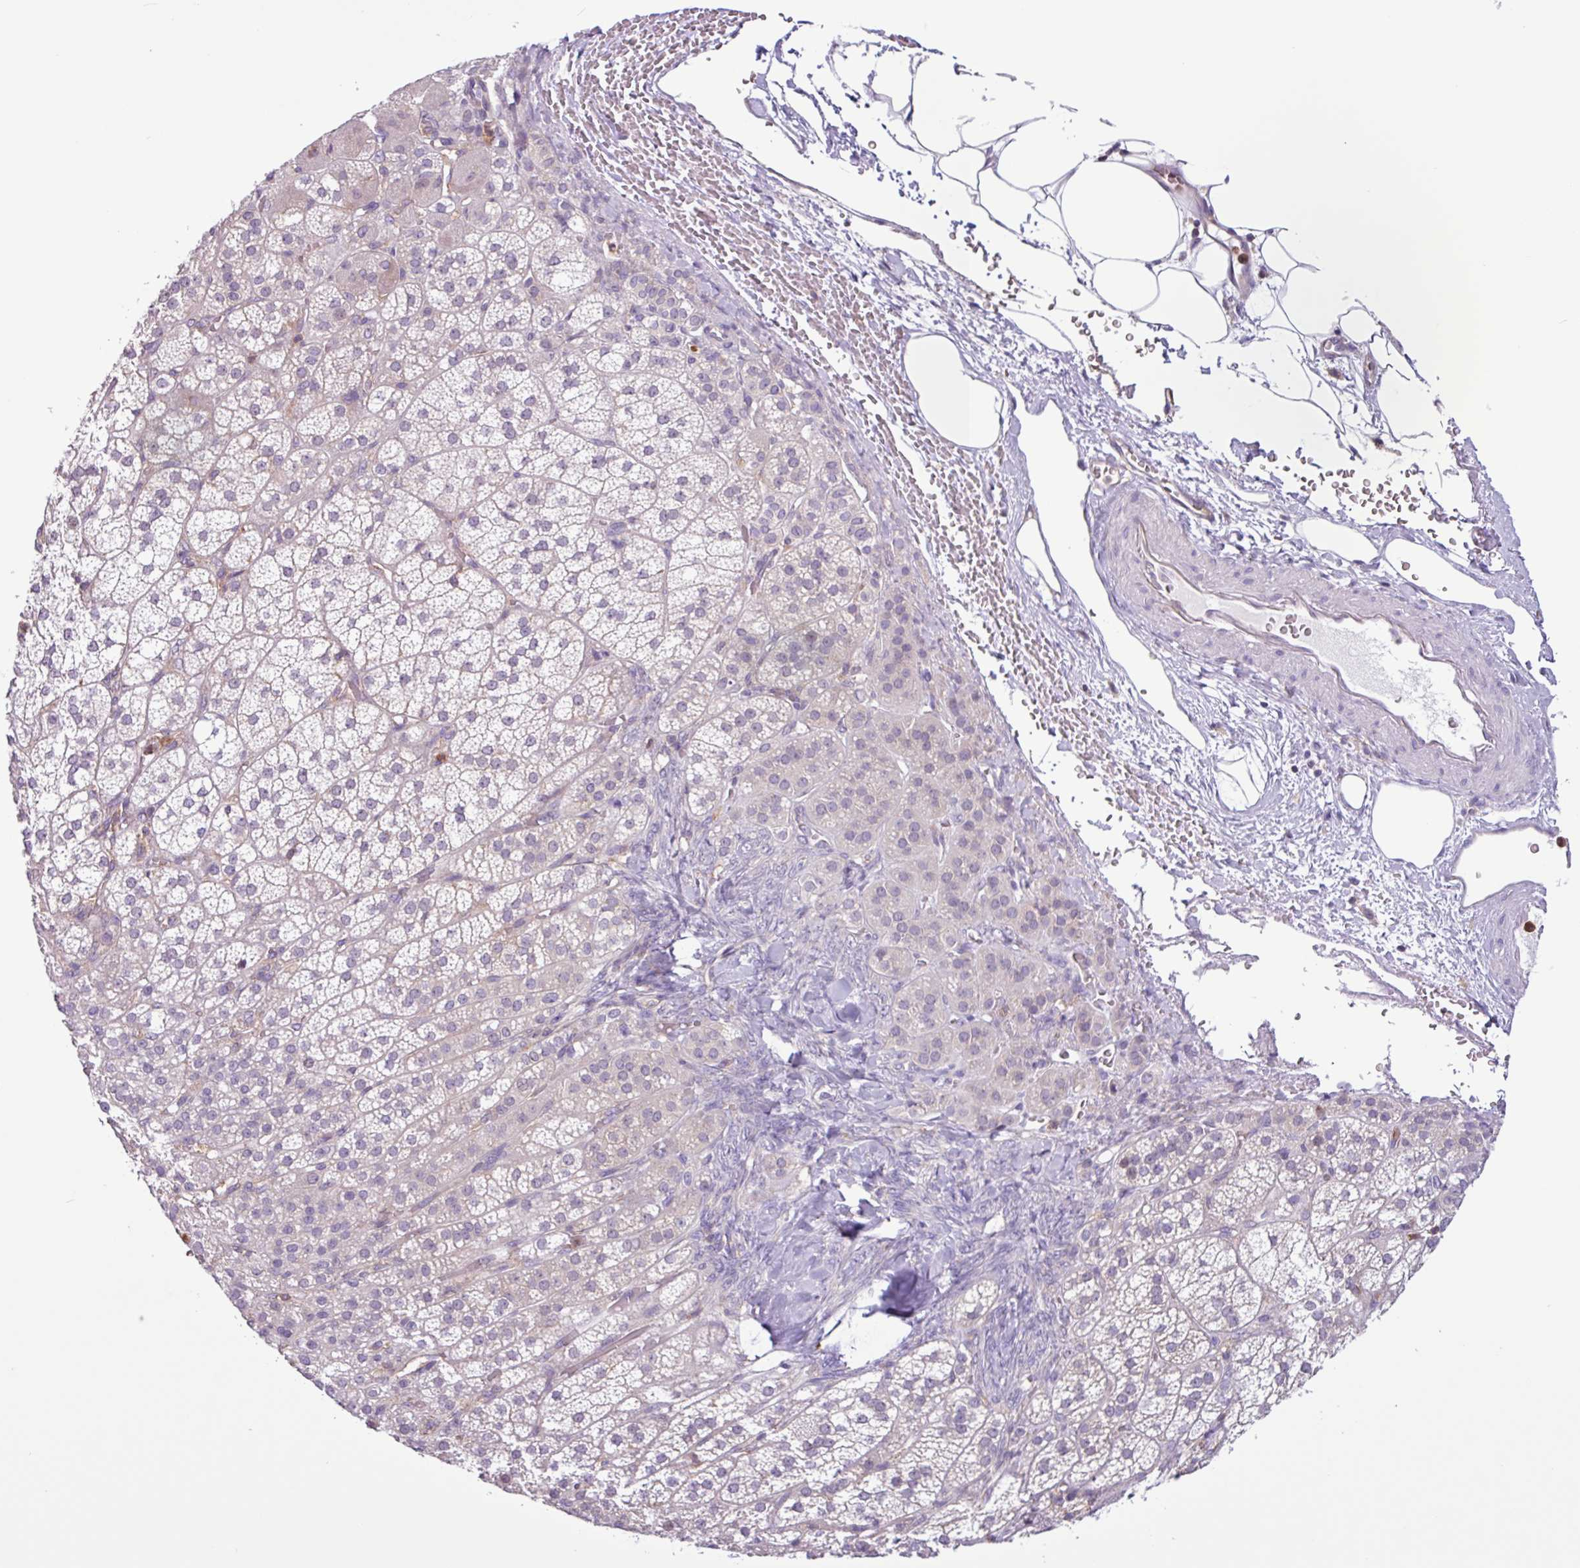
{"staining": {"intensity": "weak", "quantity": "<25%", "location": "cytoplasmic/membranous"}, "tissue": "adrenal gland", "cell_type": "Glandular cells", "image_type": "normal", "snomed": [{"axis": "morphology", "description": "Normal tissue, NOS"}, {"axis": "topography", "description": "Adrenal gland"}], "caption": "This is an immunohistochemistry (IHC) image of unremarkable human adrenal gland. There is no expression in glandular cells.", "gene": "ACTR3B", "patient": {"sex": "female", "age": 60}}